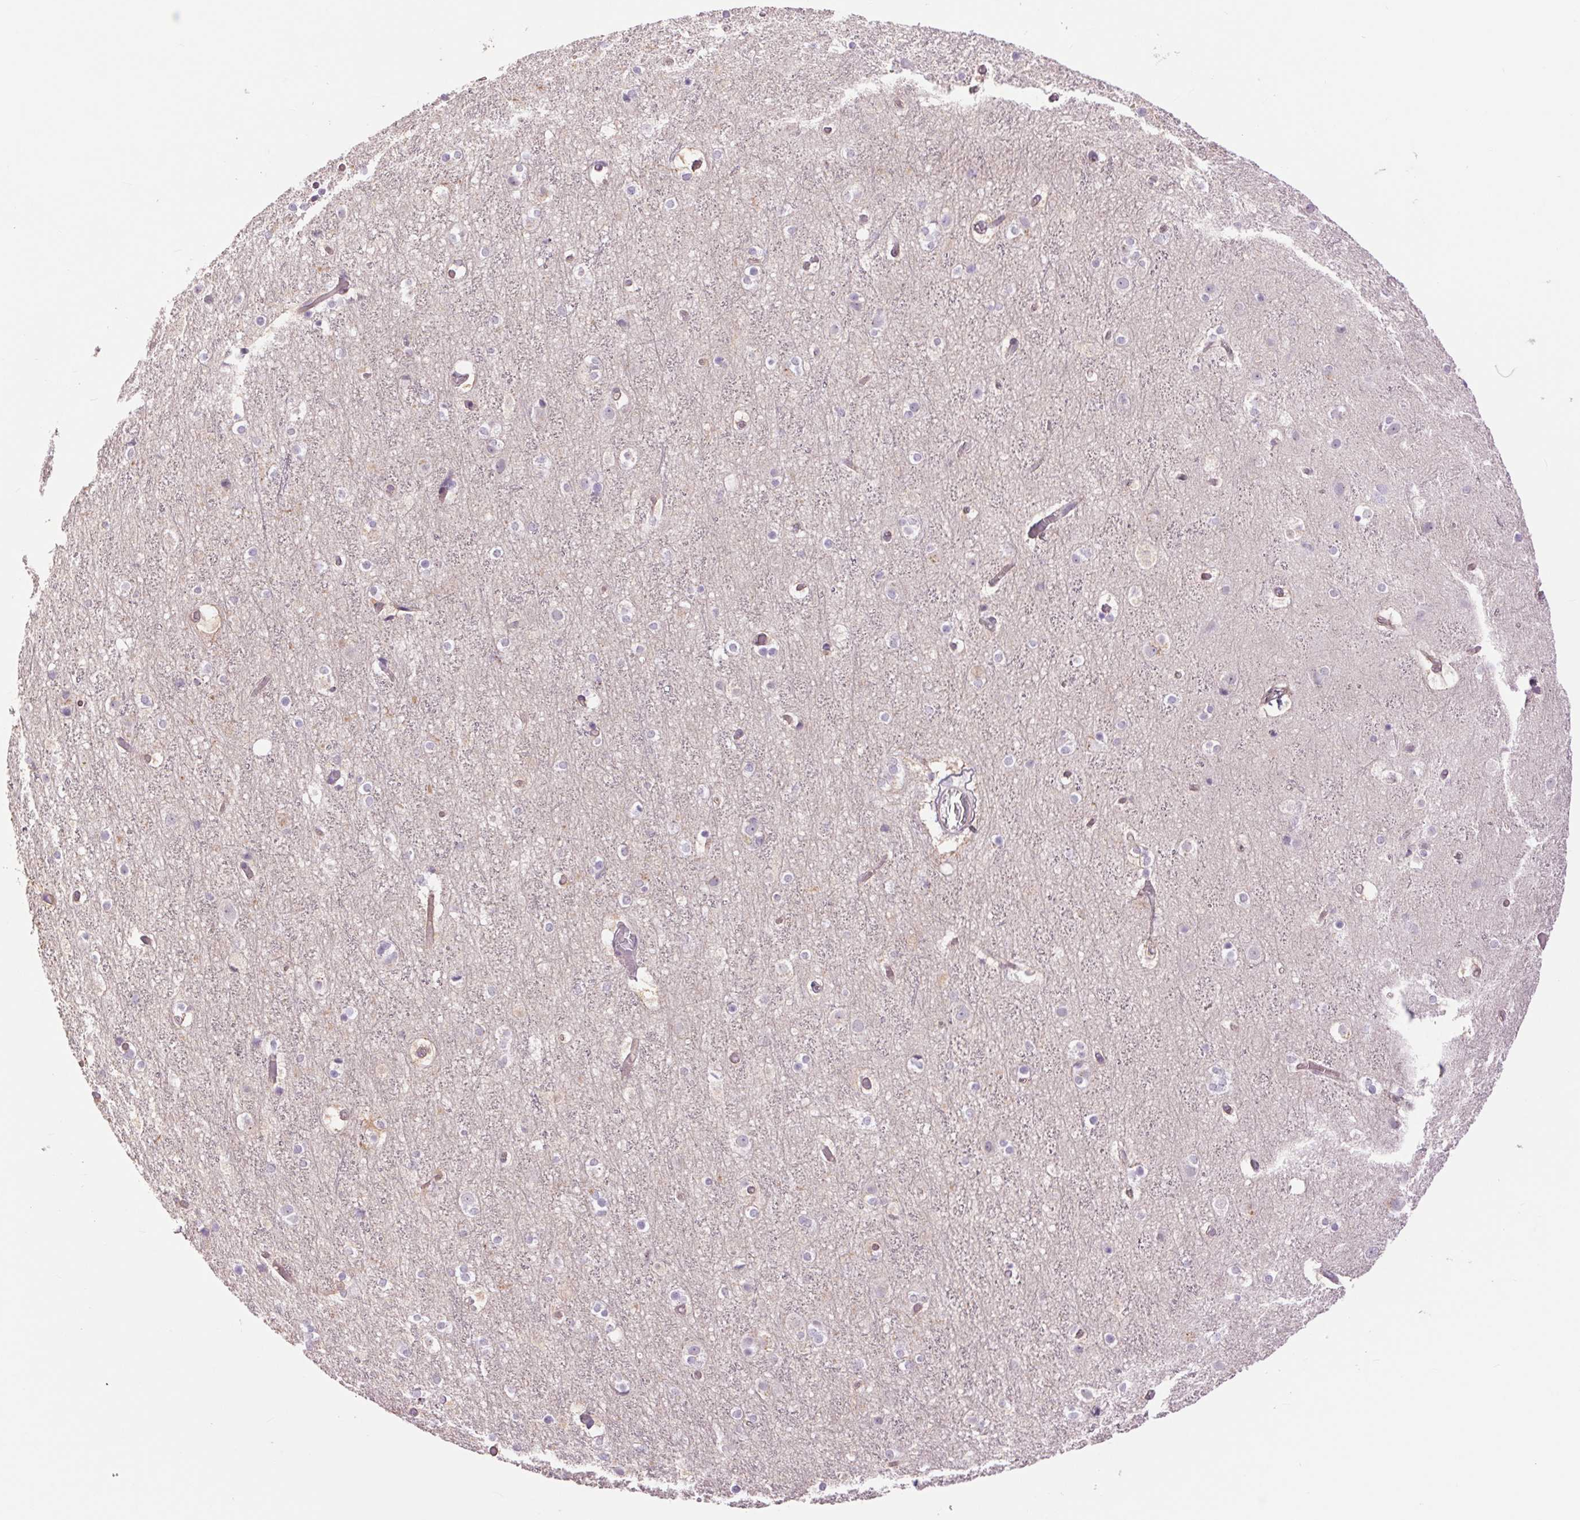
{"staining": {"intensity": "negative", "quantity": "none", "location": "none"}, "tissue": "cerebral cortex", "cell_type": "Endothelial cells", "image_type": "normal", "snomed": [{"axis": "morphology", "description": "Normal tissue, NOS"}, {"axis": "topography", "description": "Cerebral cortex"}], "caption": "The IHC image has no significant positivity in endothelial cells of cerebral cortex.", "gene": "CTNNA3", "patient": {"sex": "female", "age": 52}}